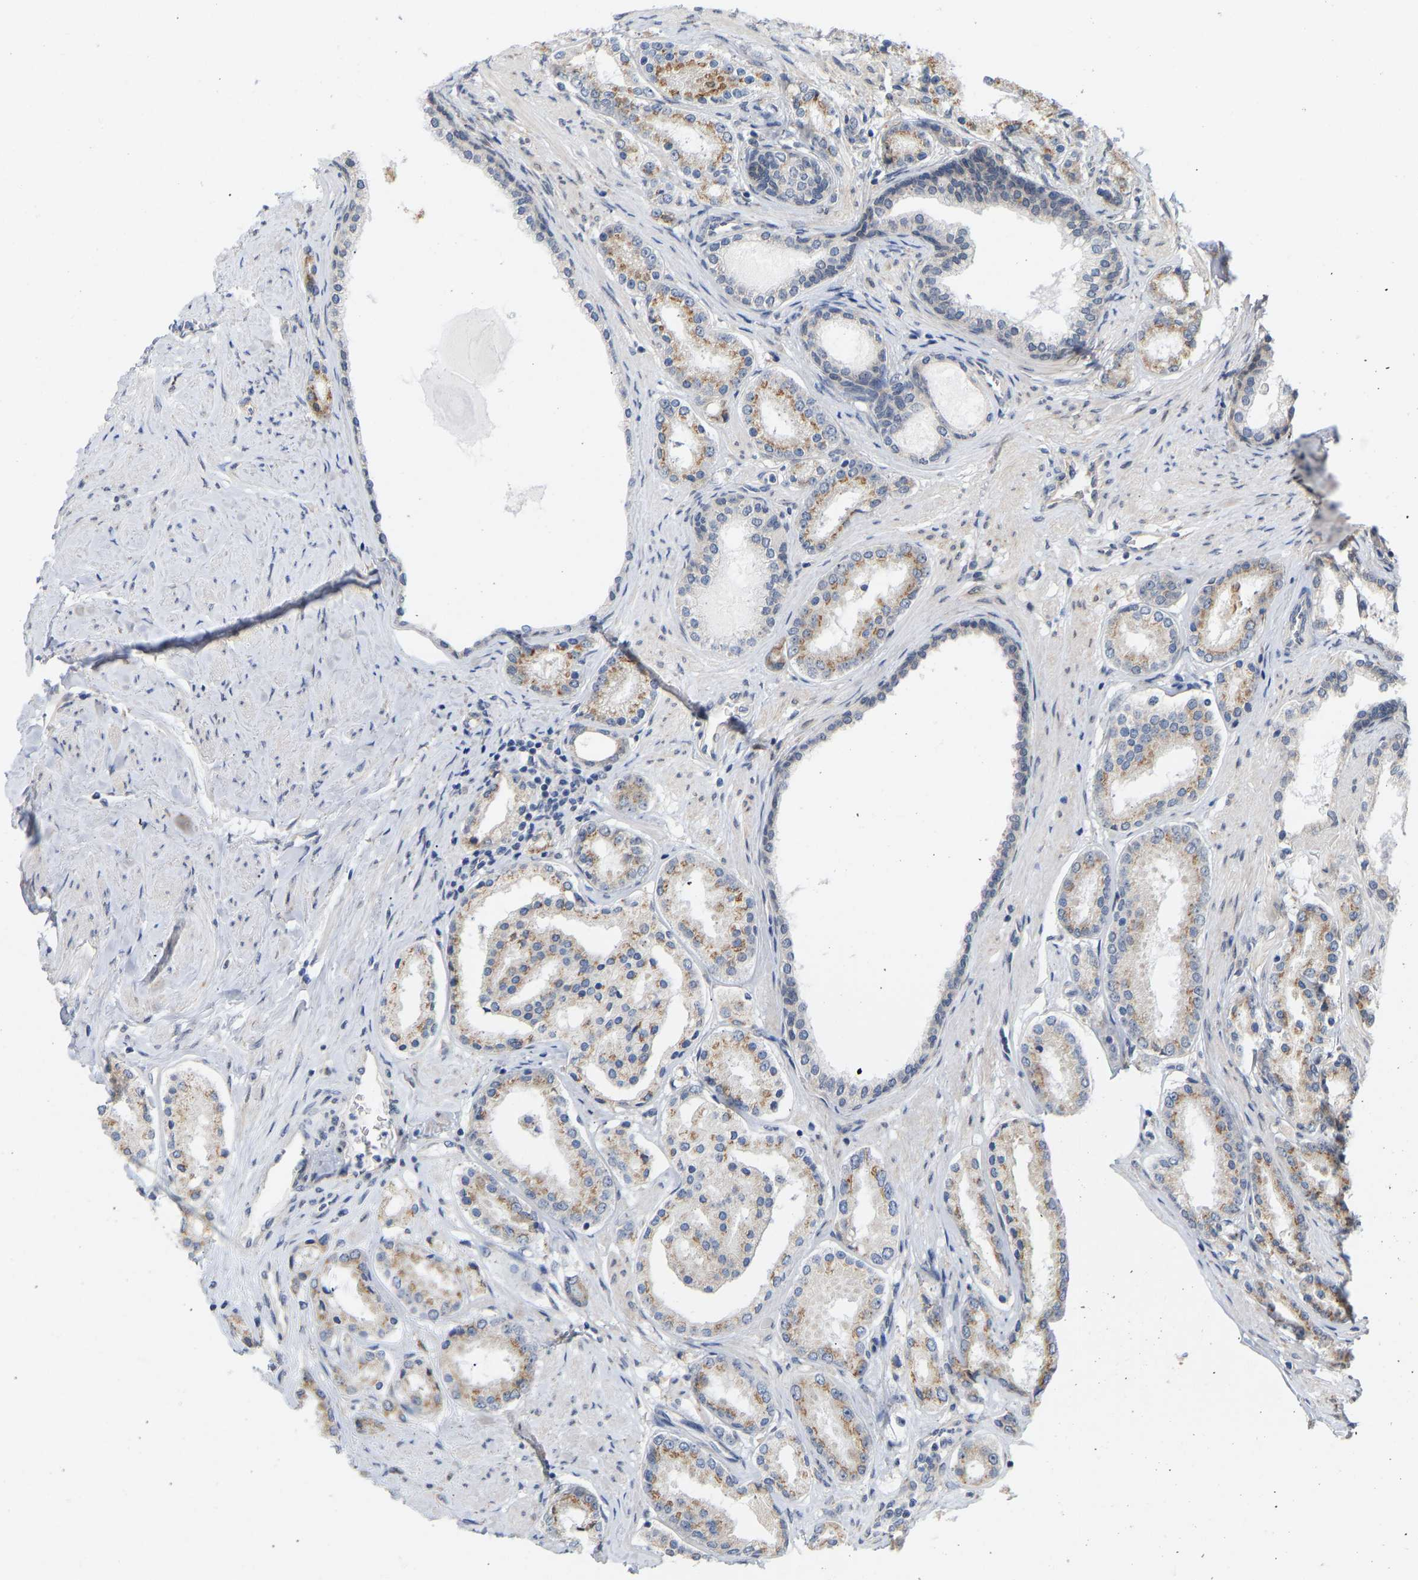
{"staining": {"intensity": "moderate", "quantity": ">75%", "location": "cytoplasmic/membranous"}, "tissue": "prostate cancer", "cell_type": "Tumor cells", "image_type": "cancer", "snomed": [{"axis": "morphology", "description": "Adenocarcinoma, Low grade"}, {"axis": "topography", "description": "Prostate"}], "caption": "Moderate cytoplasmic/membranous positivity is identified in approximately >75% of tumor cells in prostate low-grade adenocarcinoma. (brown staining indicates protein expression, while blue staining denotes nuclei).", "gene": "BEND3", "patient": {"sex": "male", "age": 63}}